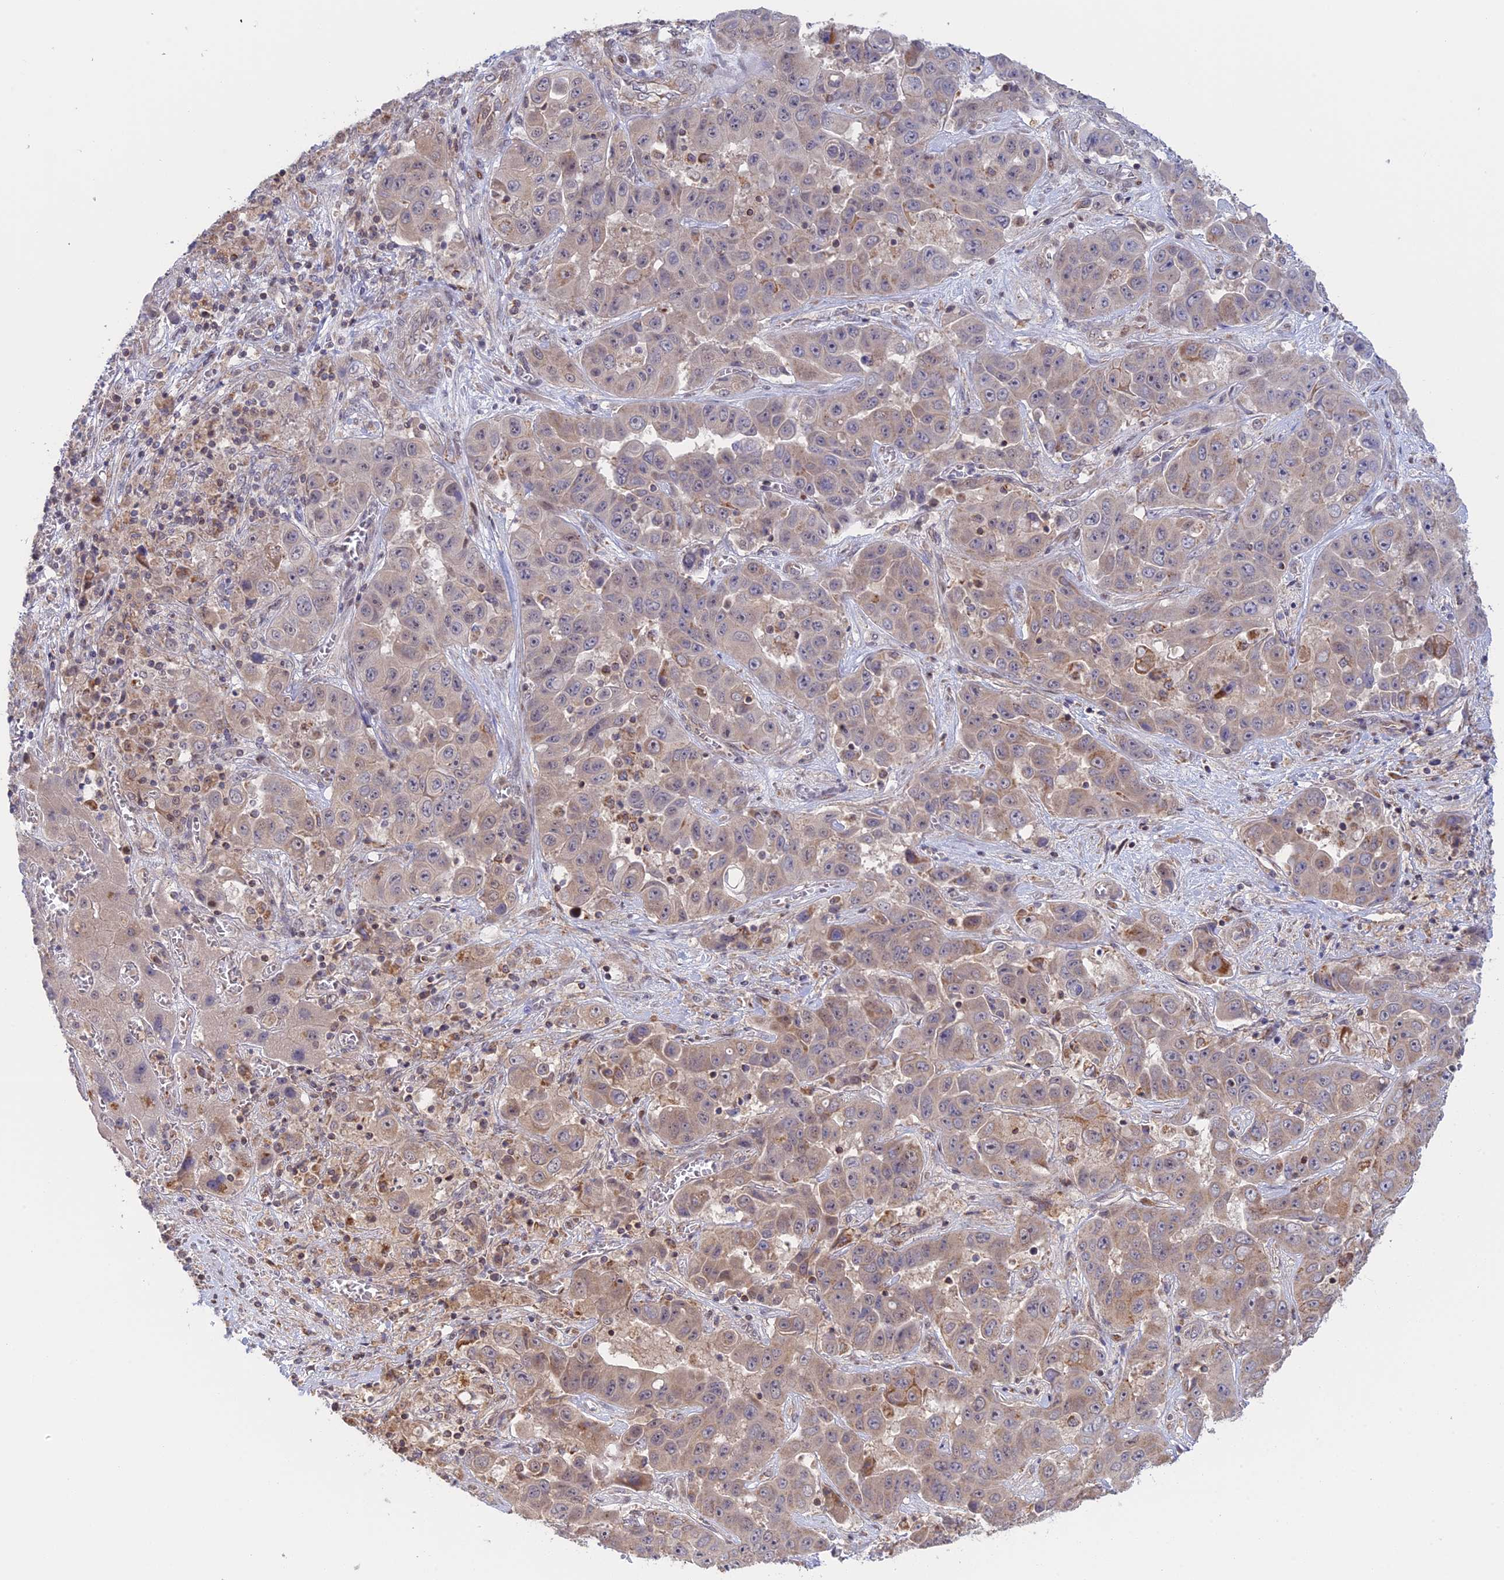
{"staining": {"intensity": "moderate", "quantity": "<25%", "location": "cytoplasmic/membranous"}, "tissue": "liver cancer", "cell_type": "Tumor cells", "image_type": "cancer", "snomed": [{"axis": "morphology", "description": "Cholangiocarcinoma"}, {"axis": "topography", "description": "Liver"}], "caption": "Protein staining of liver cholangiocarcinoma tissue reveals moderate cytoplasmic/membranous expression in approximately <25% of tumor cells.", "gene": "GSKIP", "patient": {"sex": "female", "age": 52}}